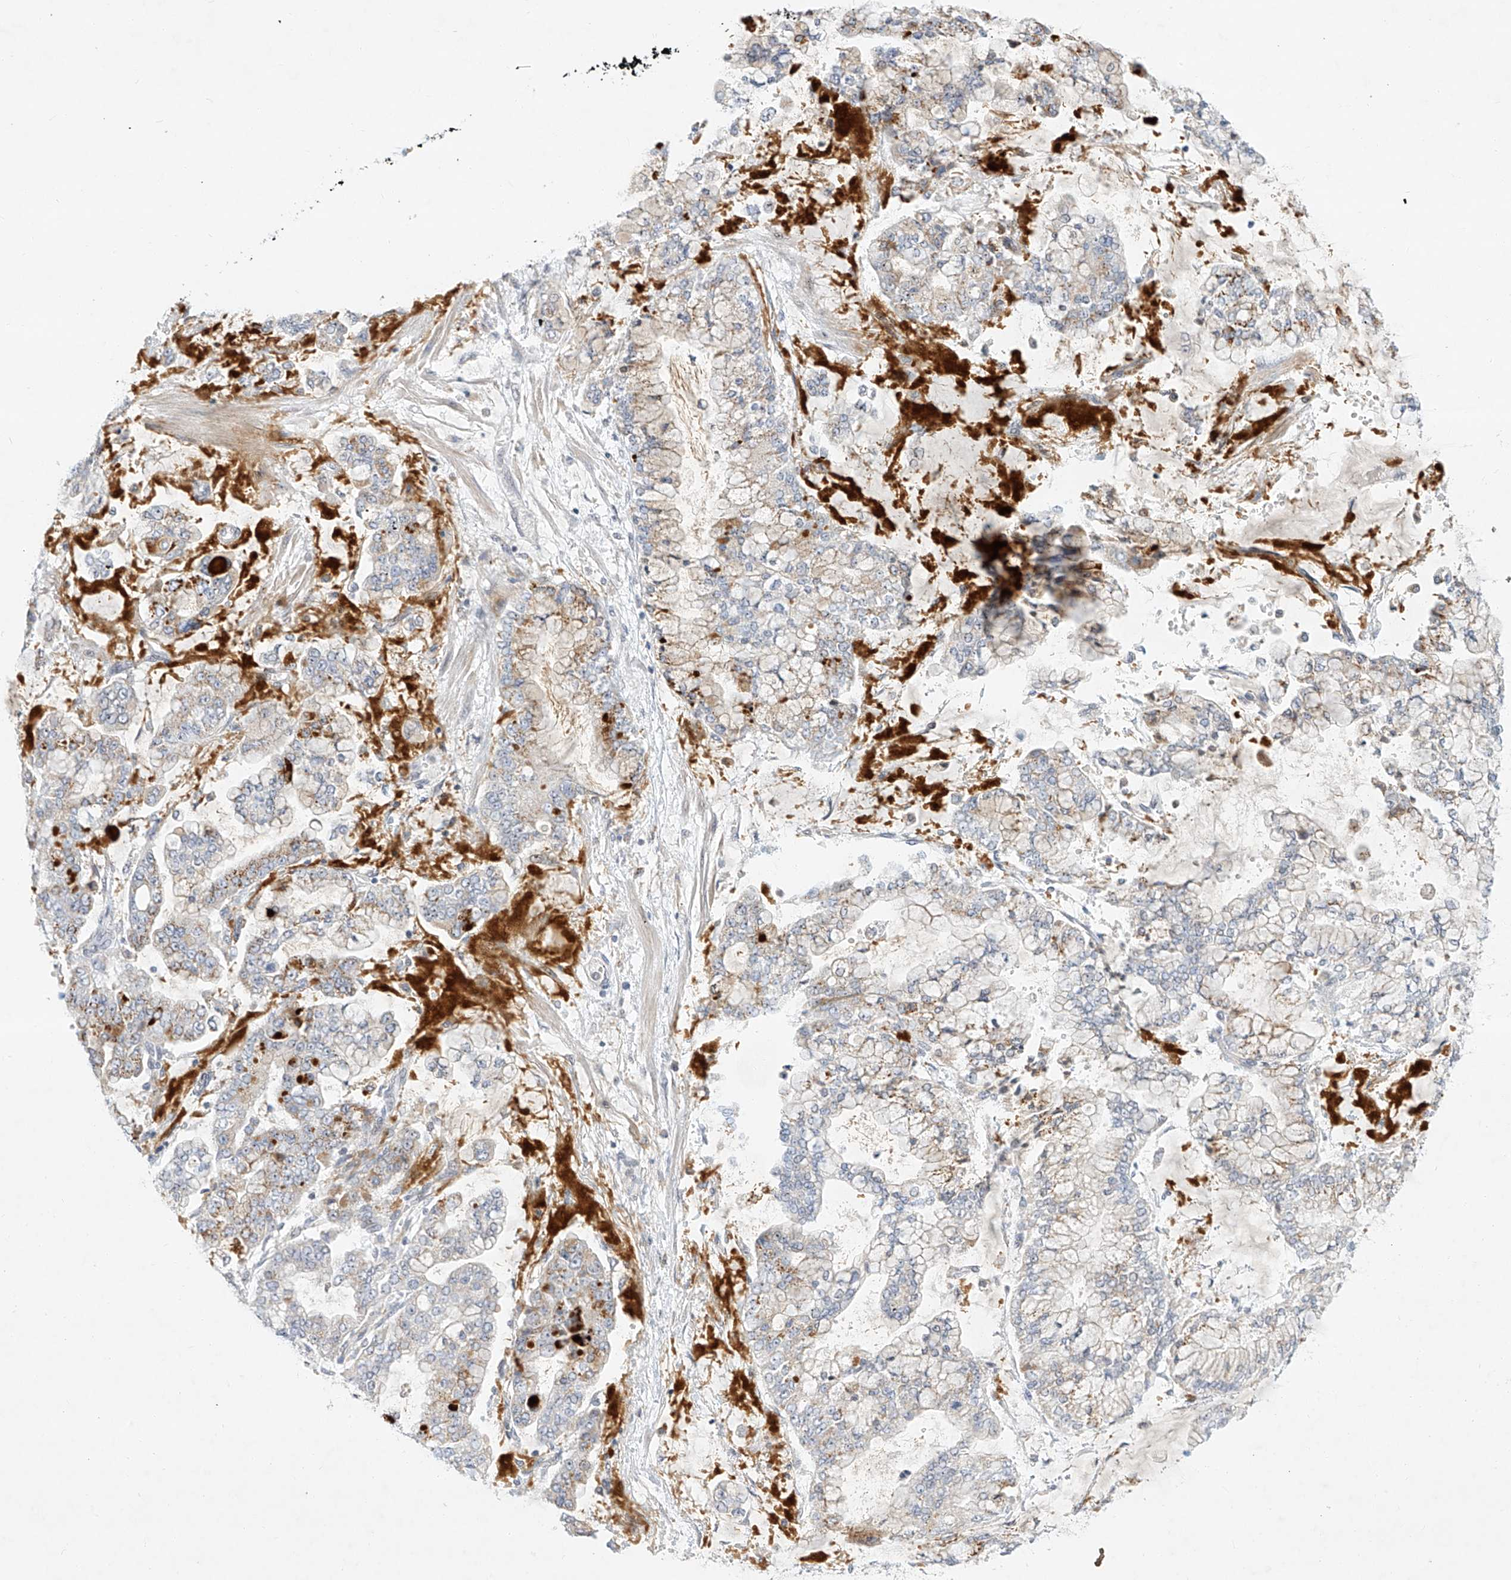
{"staining": {"intensity": "moderate", "quantity": "<25%", "location": "cytoplasmic/membranous"}, "tissue": "stomach cancer", "cell_type": "Tumor cells", "image_type": "cancer", "snomed": [{"axis": "morphology", "description": "Normal tissue, NOS"}, {"axis": "morphology", "description": "Adenocarcinoma, NOS"}, {"axis": "topography", "description": "Stomach, upper"}, {"axis": "topography", "description": "Stomach"}], "caption": "Brown immunohistochemical staining in stomach cancer (adenocarcinoma) exhibits moderate cytoplasmic/membranous staining in approximately <25% of tumor cells.", "gene": "PAK6", "patient": {"sex": "male", "age": 76}}